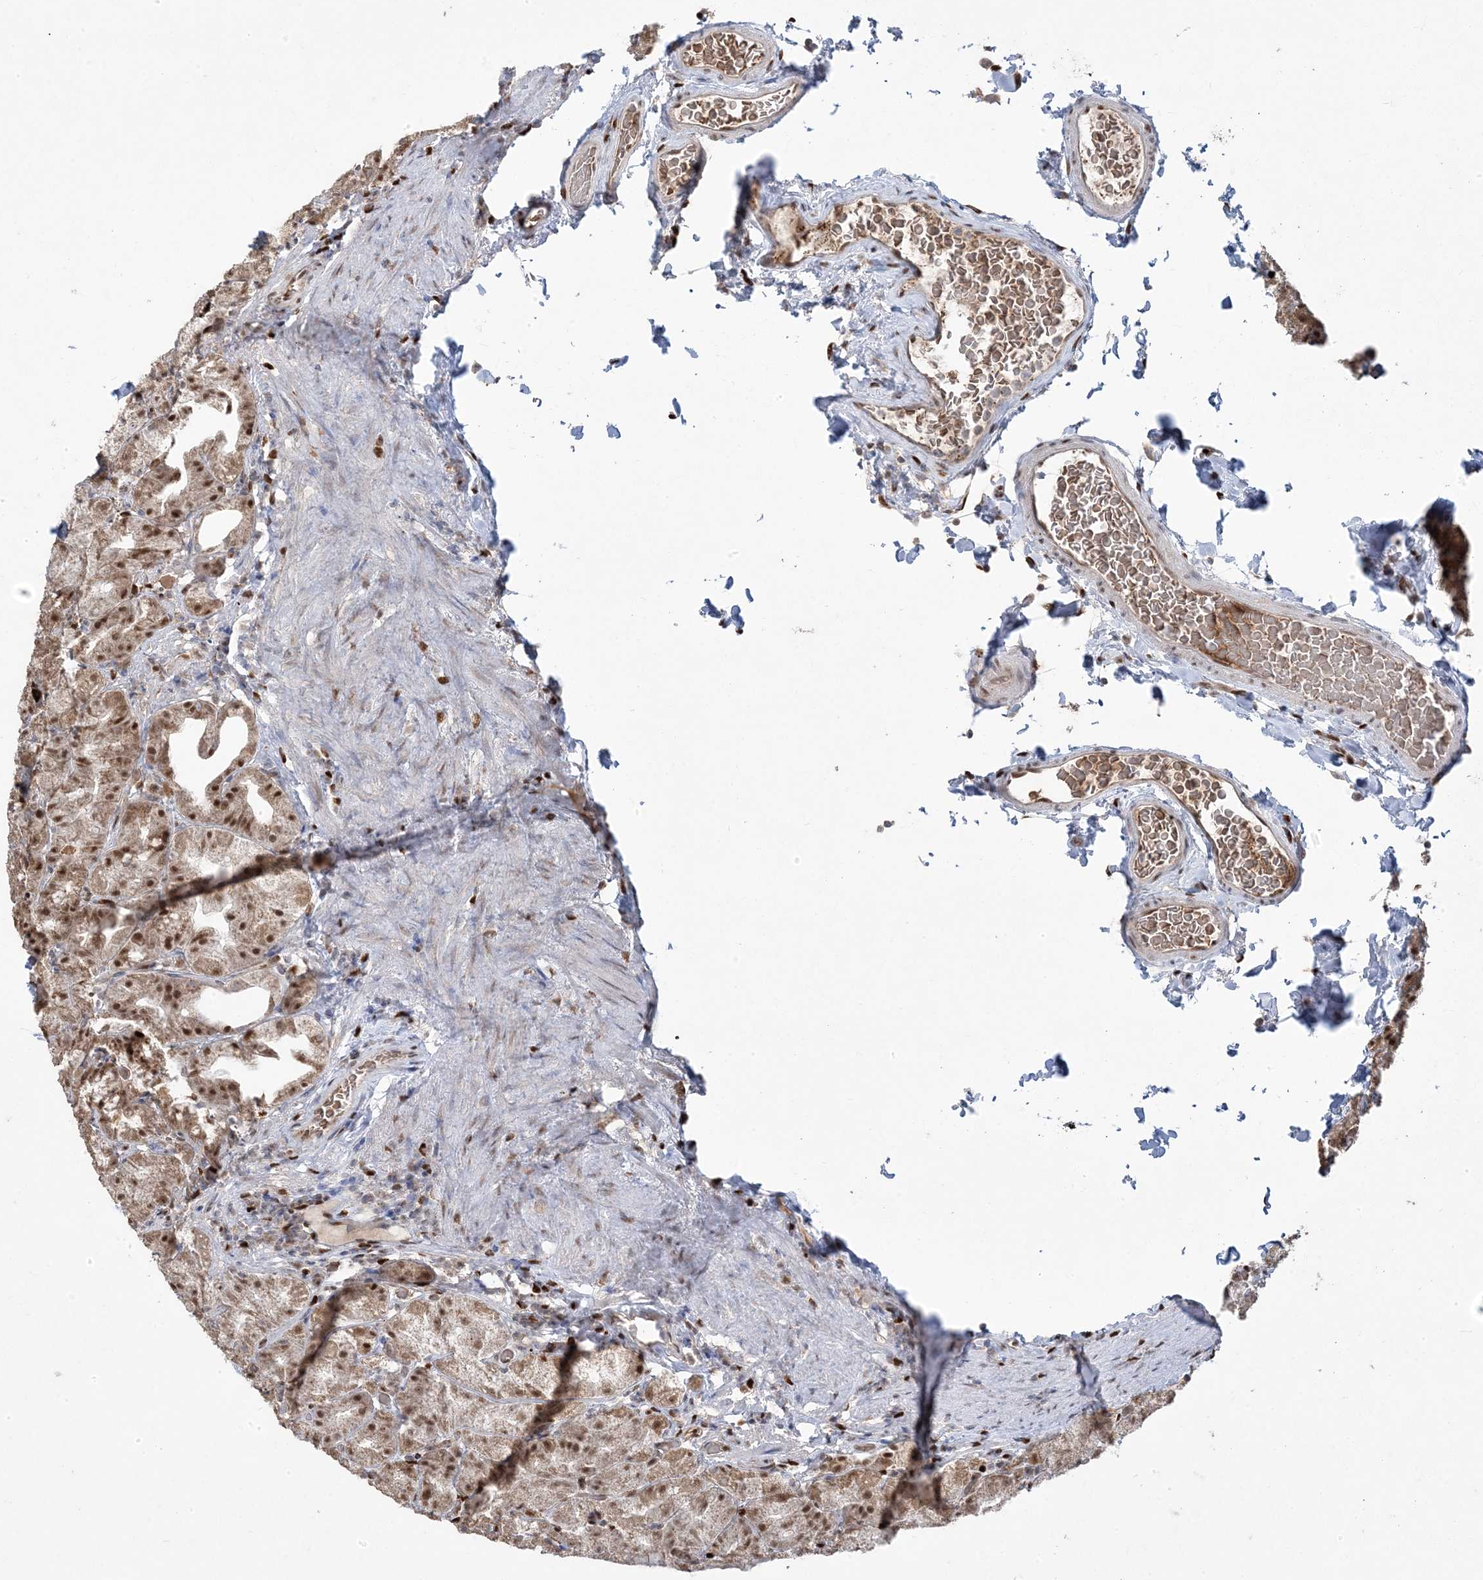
{"staining": {"intensity": "moderate", "quantity": ">75%", "location": "cytoplasmic/membranous,nuclear"}, "tissue": "stomach", "cell_type": "Glandular cells", "image_type": "normal", "snomed": [{"axis": "morphology", "description": "Normal tissue, NOS"}, {"axis": "topography", "description": "Stomach, upper"}], "caption": "This micrograph demonstrates benign stomach stained with immunohistochemistry to label a protein in brown. The cytoplasmic/membranous,nuclear of glandular cells show moderate positivity for the protein. Nuclei are counter-stained blue.", "gene": "PPOX", "patient": {"sex": "male", "age": 68}}